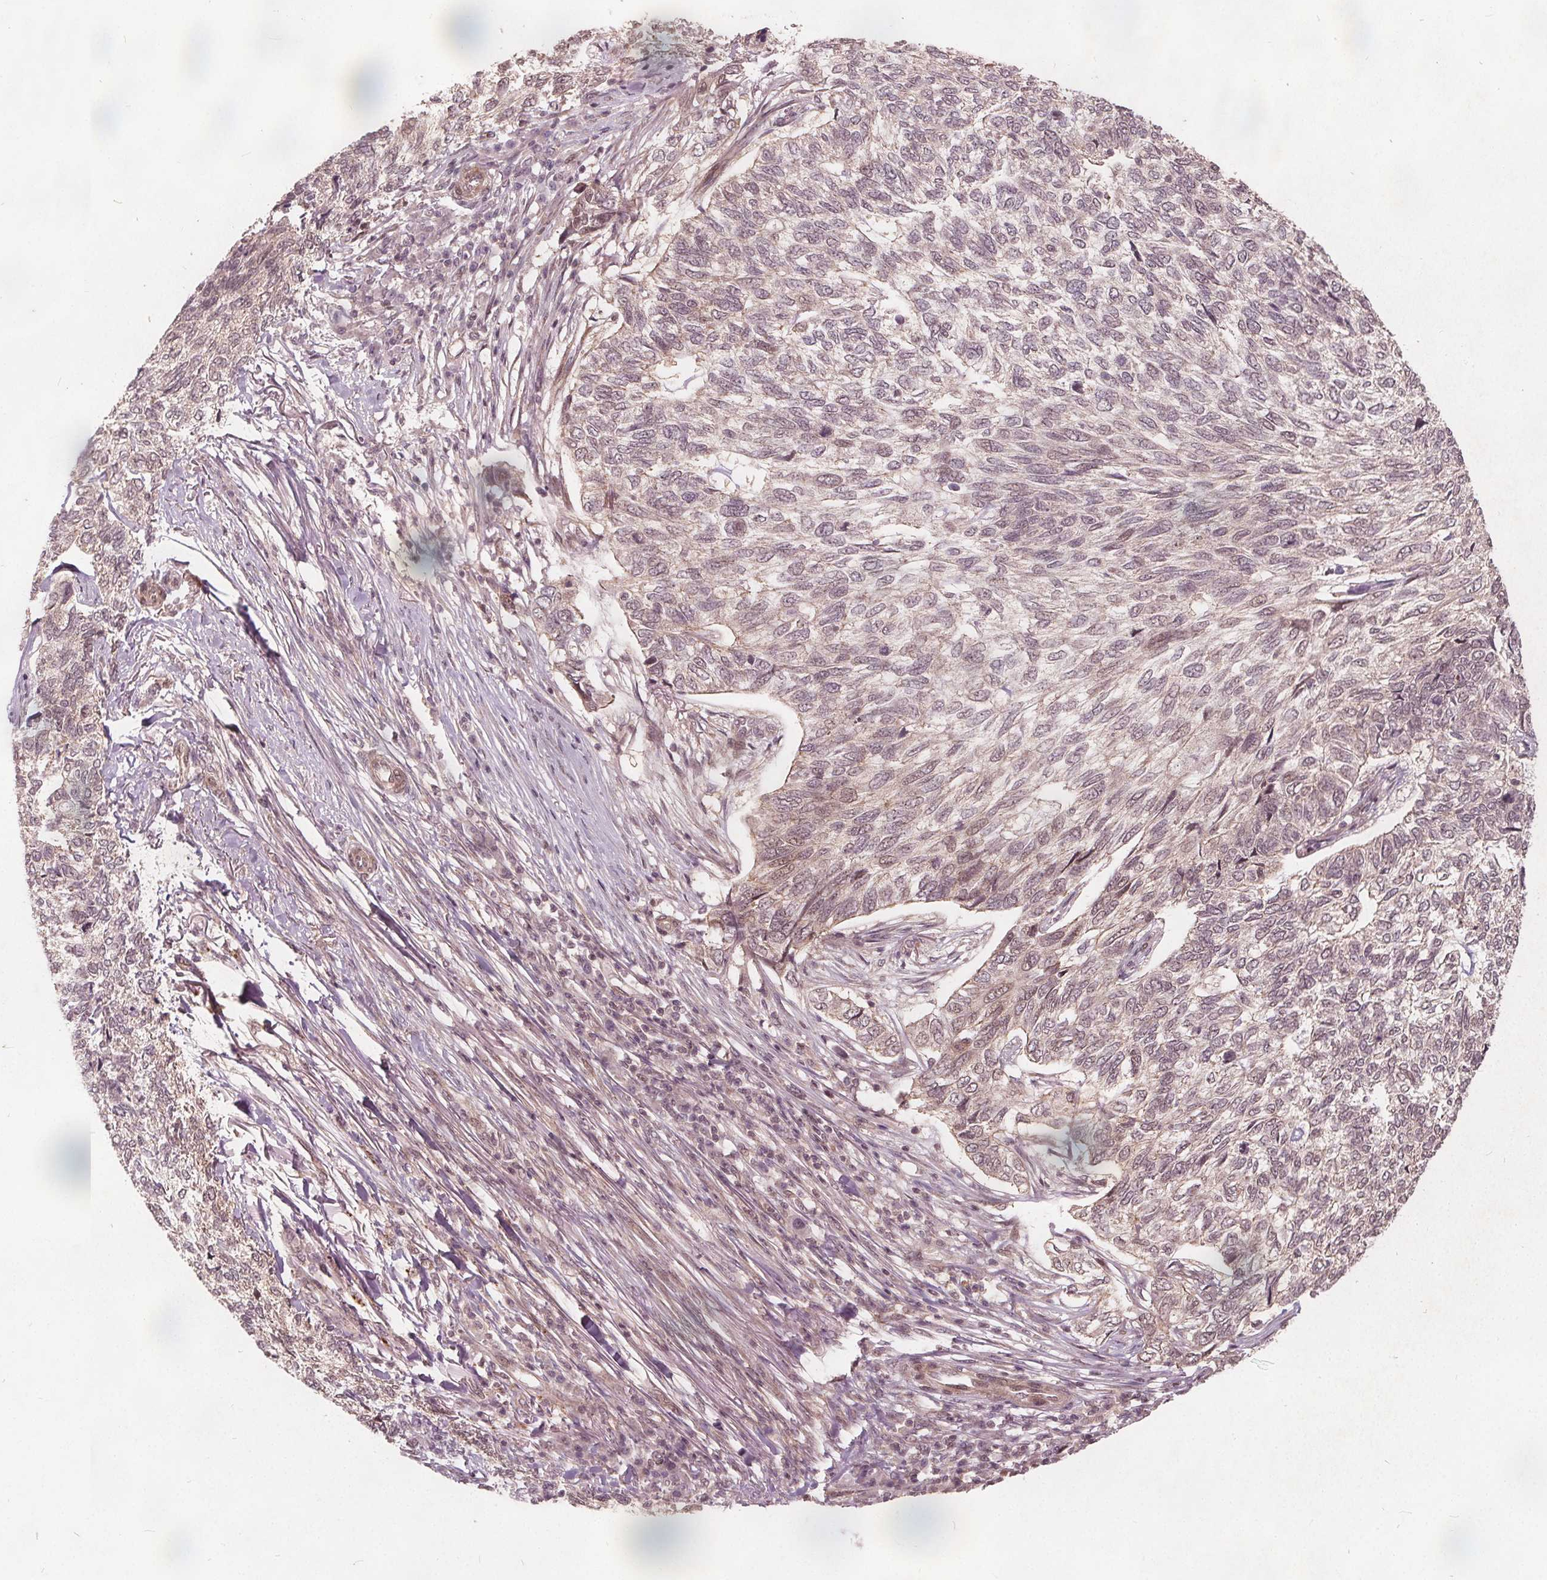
{"staining": {"intensity": "weak", "quantity": "<25%", "location": "cytoplasmic/membranous"}, "tissue": "skin cancer", "cell_type": "Tumor cells", "image_type": "cancer", "snomed": [{"axis": "morphology", "description": "Basal cell carcinoma"}, {"axis": "topography", "description": "Skin"}], "caption": "This is a histopathology image of immunohistochemistry (IHC) staining of skin cancer, which shows no staining in tumor cells.", "gene": "PPP1CB", "patient": {"sex": "female", "age": 65}}